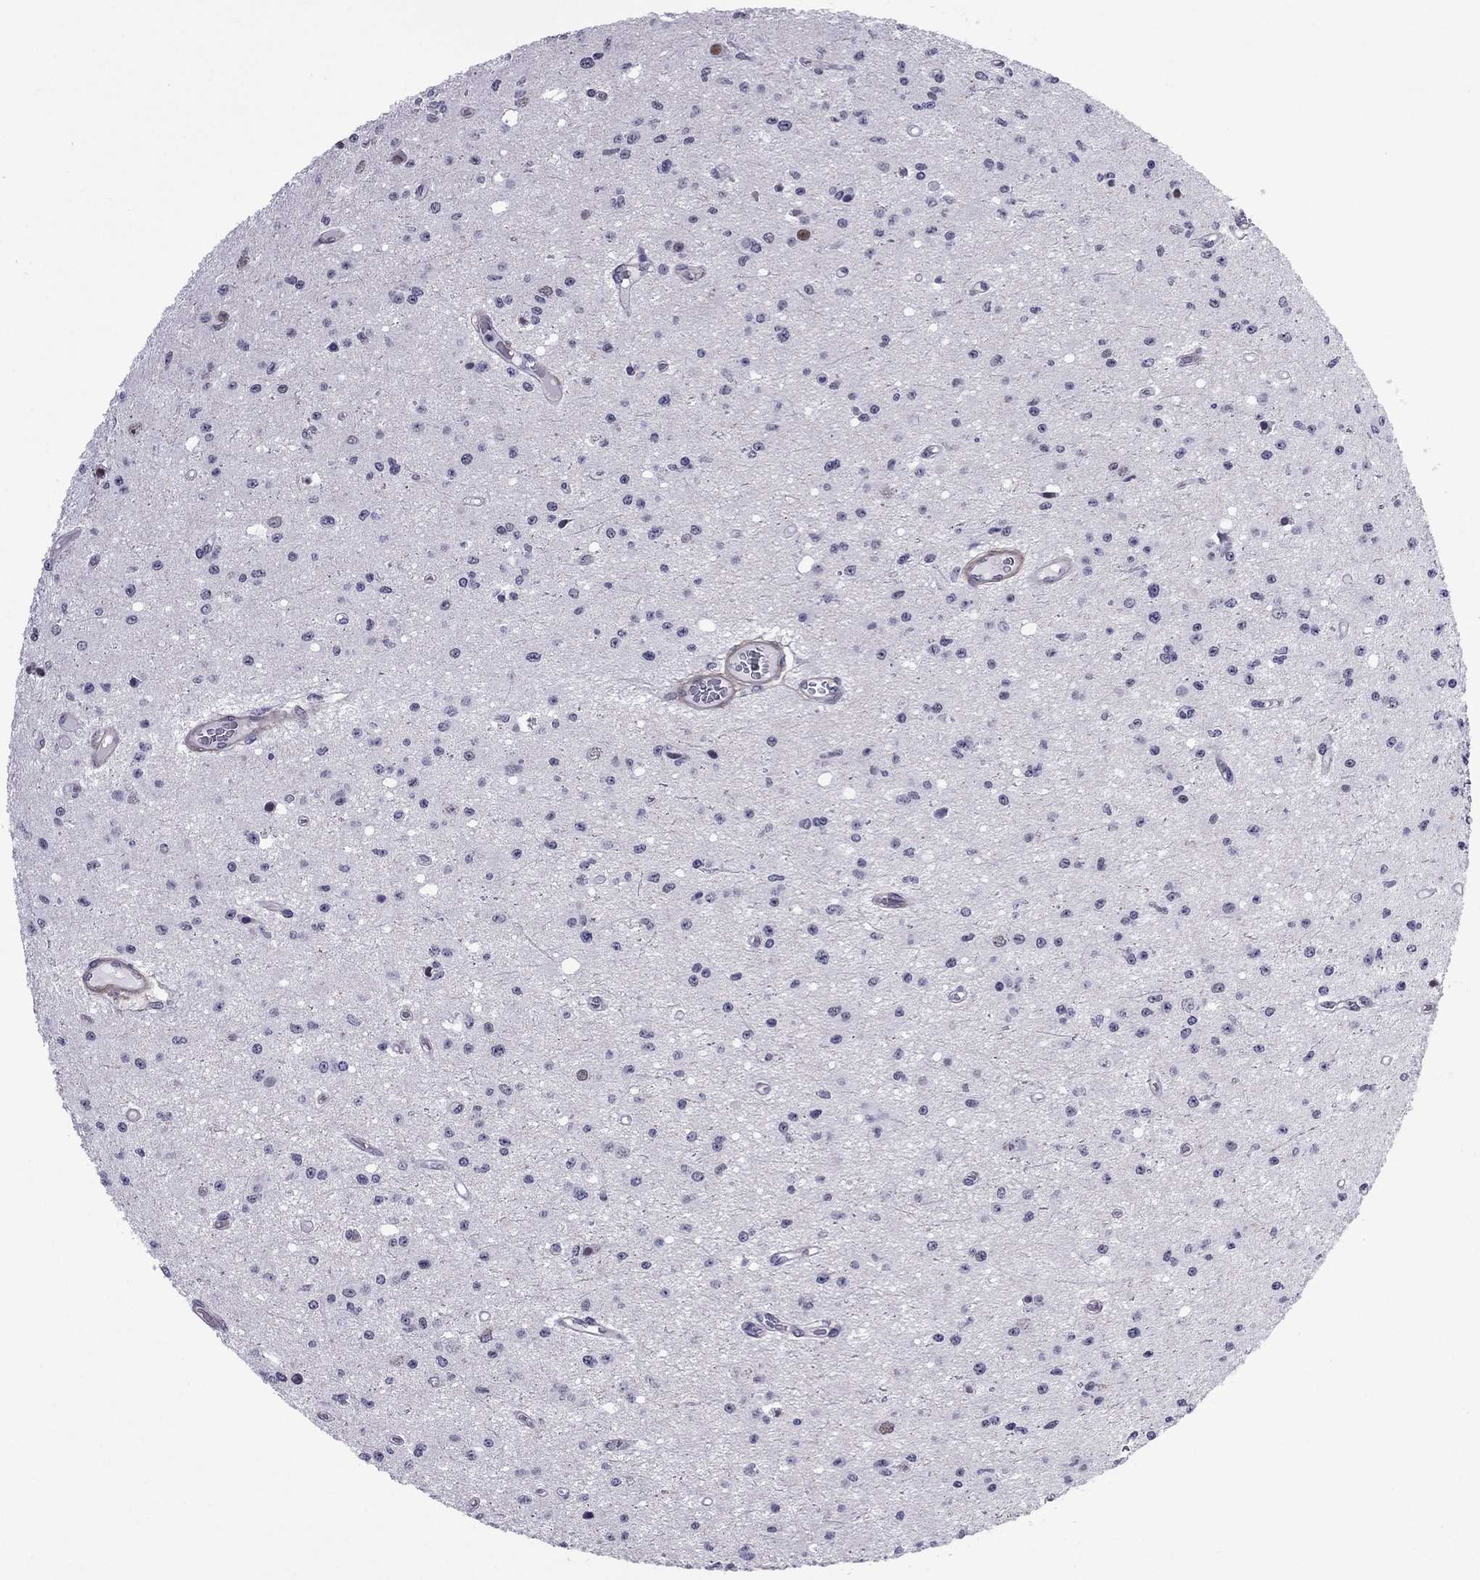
{"staining": {"intensity": "negative", "quantity": "none", "location": "none"}, "tissue": "glioma", "cell_type": "Tumor cells", "image_type": "cancer", "snomed": [{"axis": "morphology", "description": "Glioma, malignant, Low grade"}, {"axis": "topography", "description": "Brain"}], "caption": "There is no significant expression in tumor cells of malignant glioma (low-grade). Brightfield microscopy of IHC stained with DAB (3,3'-diaminobenzidine) (brown) and hematoxylin (blue), captured at high magnification.", "gene": "ZNF646", "patient": {"sex": "female", "age": 45}}